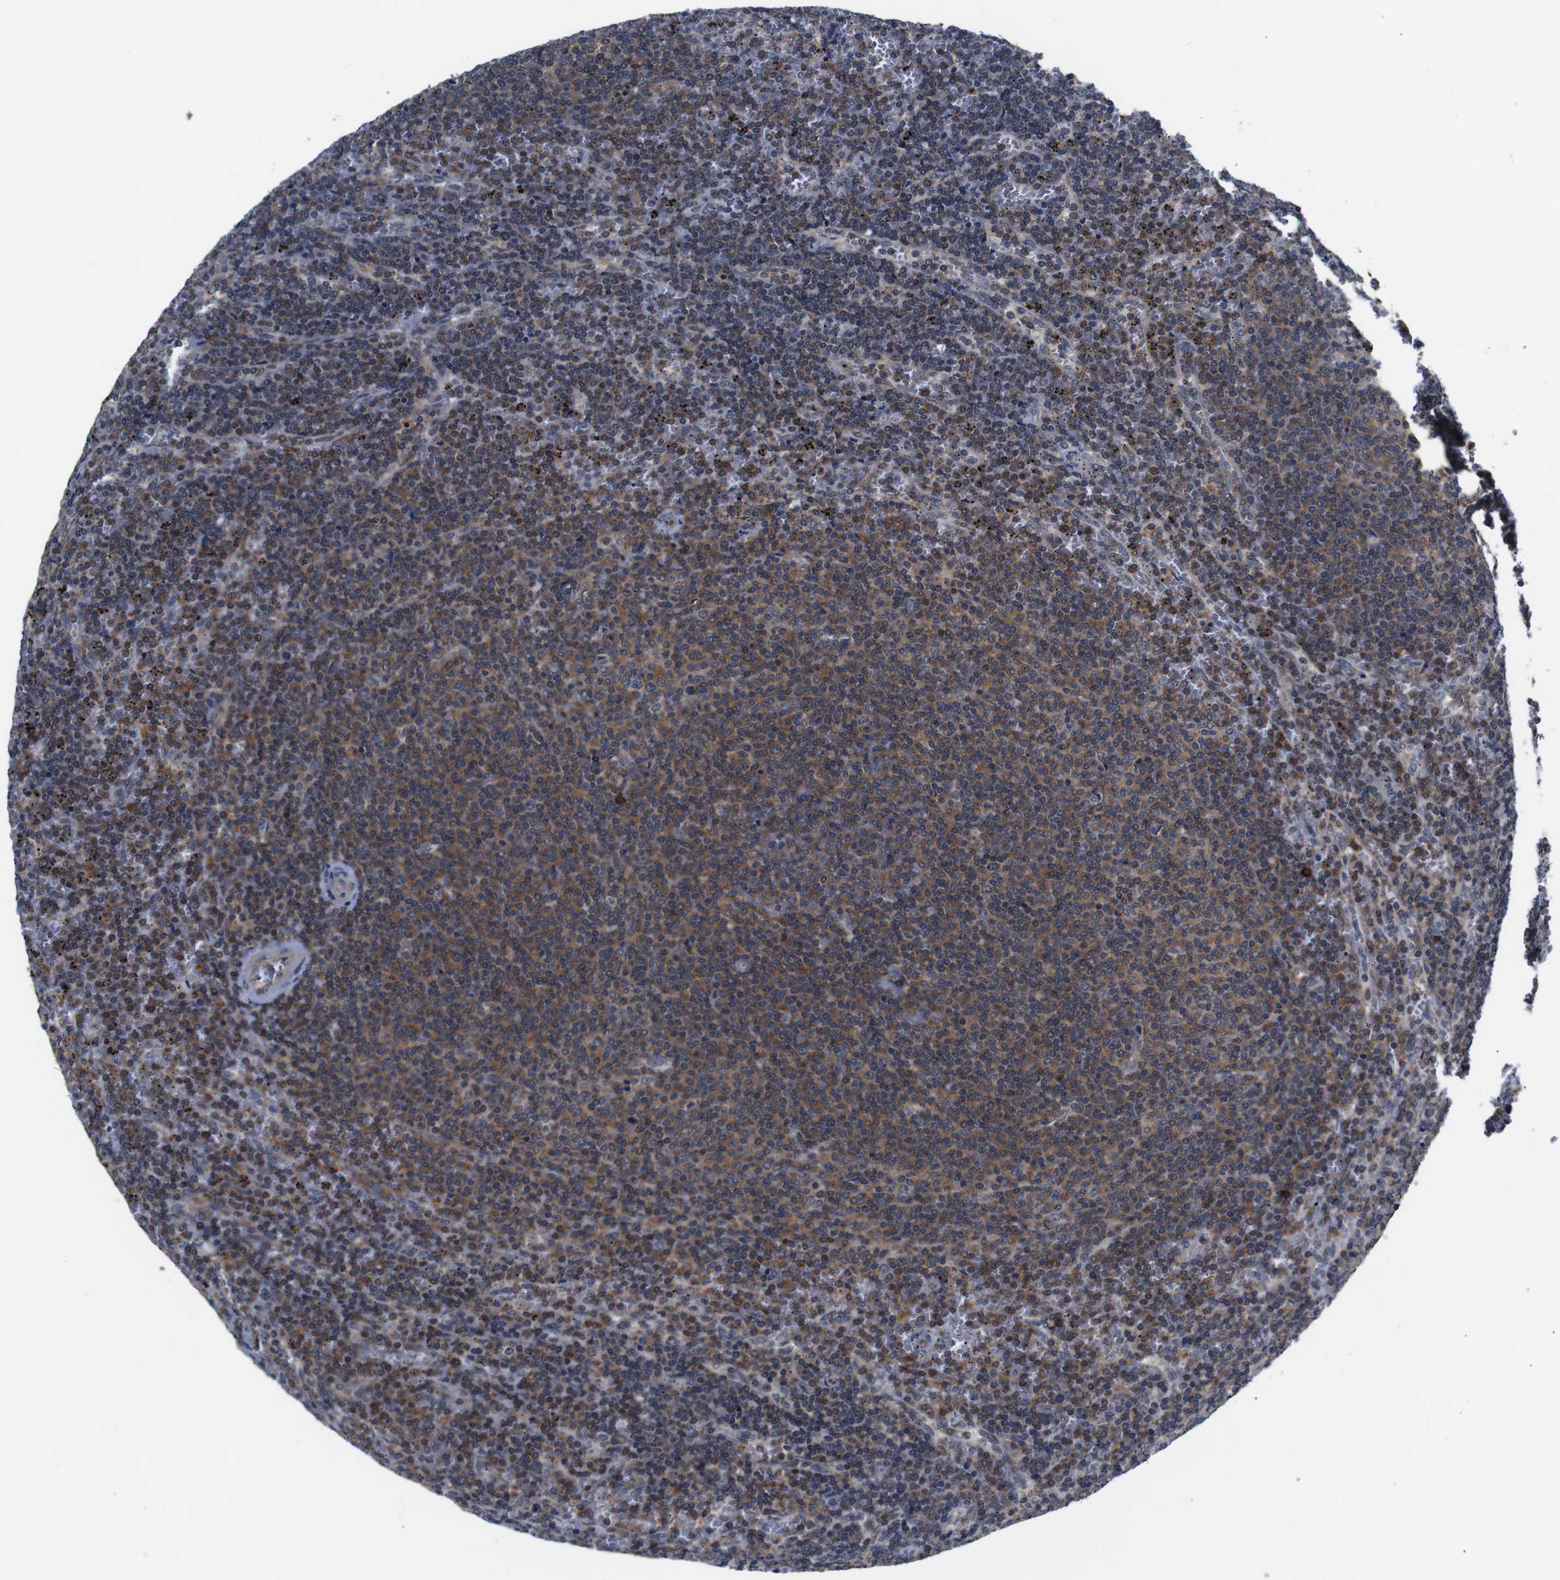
{"staining": {"intensity": "moderate", "quantity": ">75%", "location": "cytoplasmic/membranous"}, "tissue": "lymphoma", "cell_type": "Tumor cells", "image_type": "cancer", "snomed": [{"axis": "morphology", "description": "Malignant lymphoma, non-Hodgkin's type, Low grade"}, {"axis": "topography", "description": "Spleen"}], "caption": "Lymphoma tissue displays moderate cytoplasmic/membranous expression in about >75% of tumor cells", "gene": "BRWD3", "patient": {"sex": "female", "age": 50}}